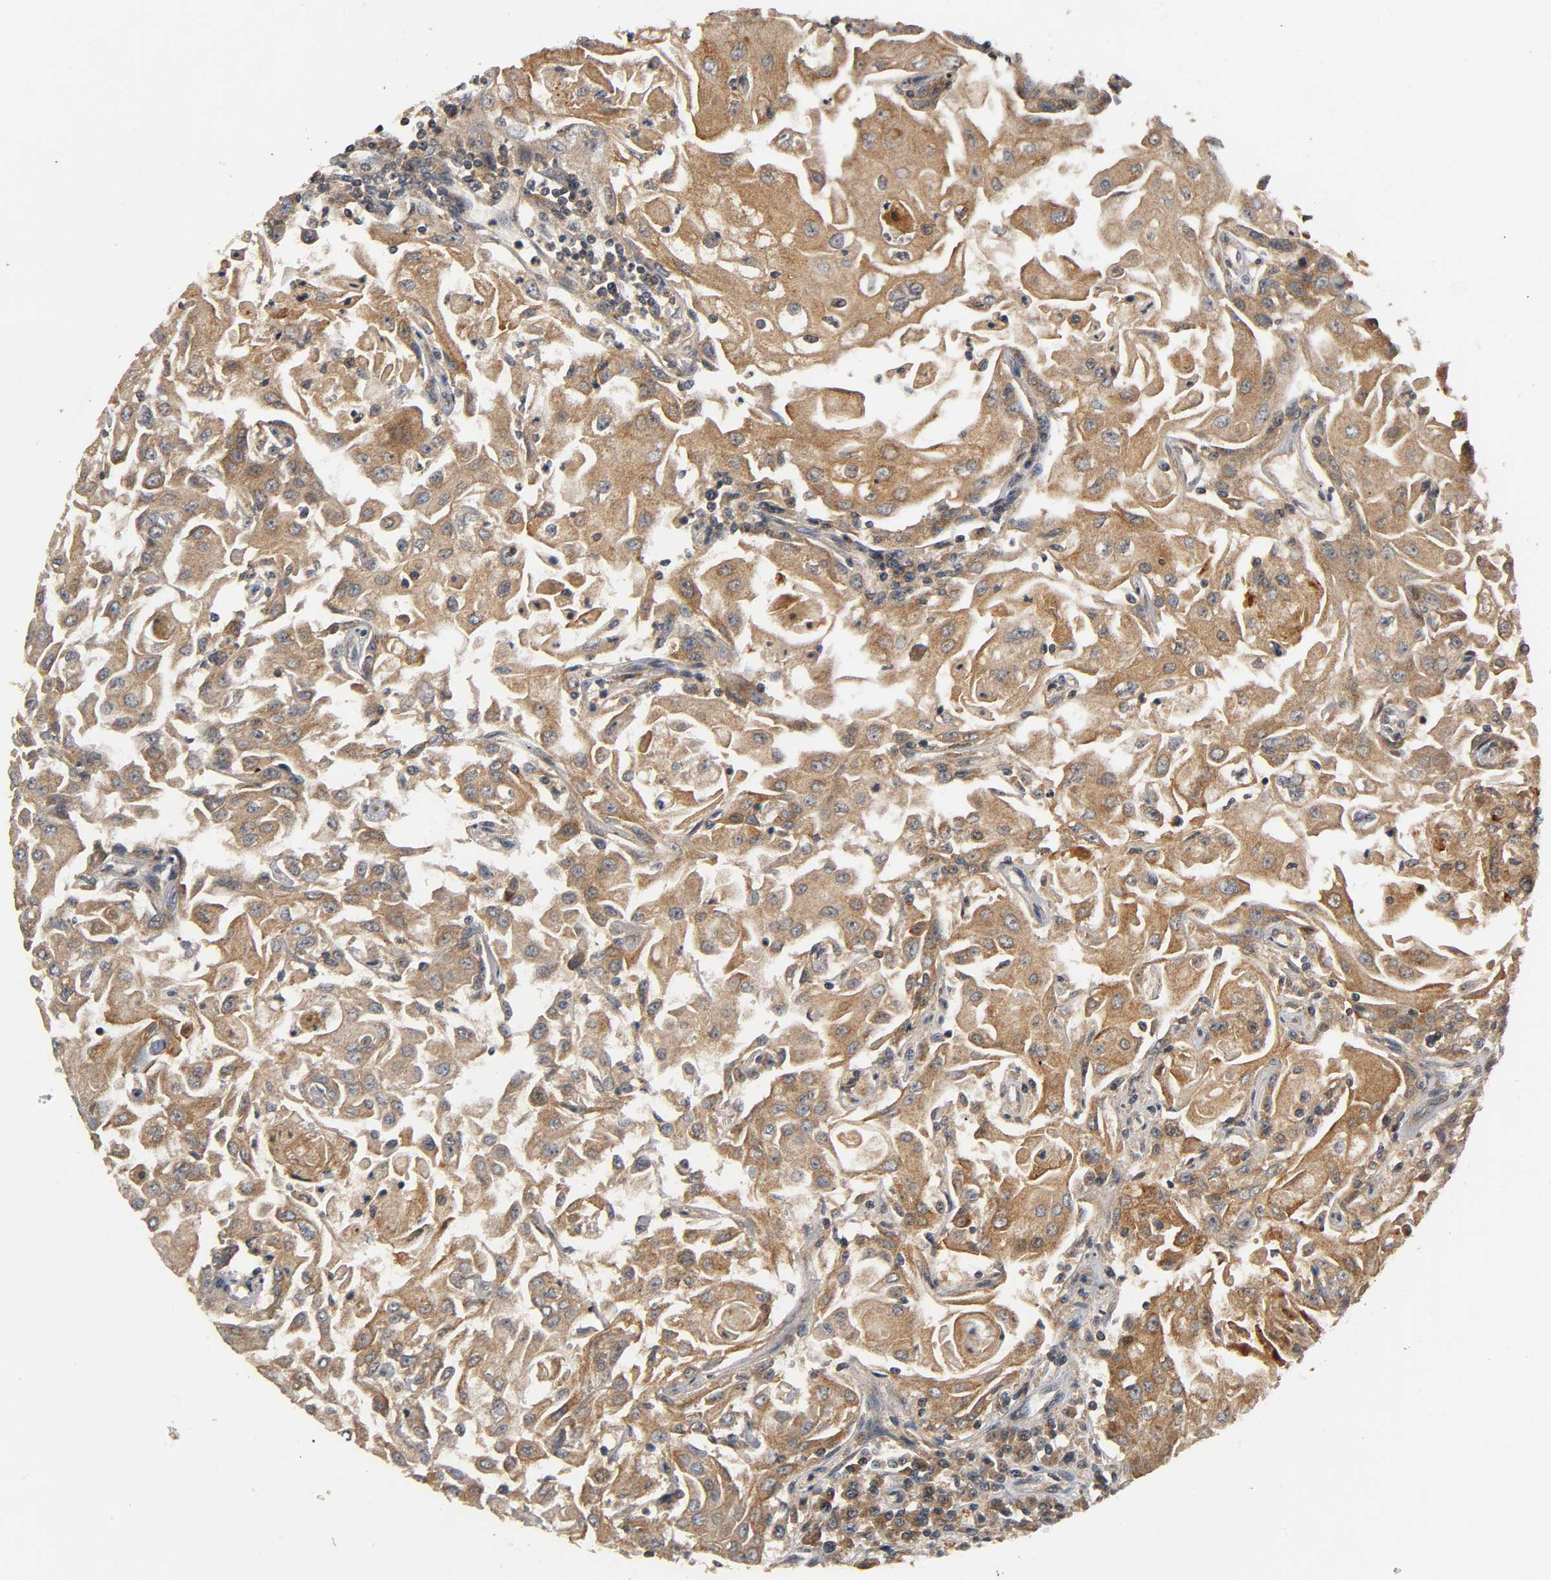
{"staining": {"intensity": "moderate", "quantity": ">75%", "location": "cytoplasmic/membranous"}, "tissue": "head and neck cancer", "cell_type": "Tumor cells", "image_type": "cancer", "snomed": [{"axis": "morphology", "description": "Squamous cell carcinoma, NOS"}, {"axis": "topography", "description": "Oral tissue"}, {"axis": "topography", "description": "Head-Neck"}], "caption": "IHC photomicrograph of neoplastic tissue: human head and neck cancer (squamous cell carcinoma) stained using immunohistochemistry (IHC) exhibits medium levels of moderate protein expression localized specifically in the cytoplasmic/membranous of tumor cells, appearing as a cytoplasmic/membranous brown color.", "gene": "IKBKB", "patient": {"sex": "female", "age": 76}}